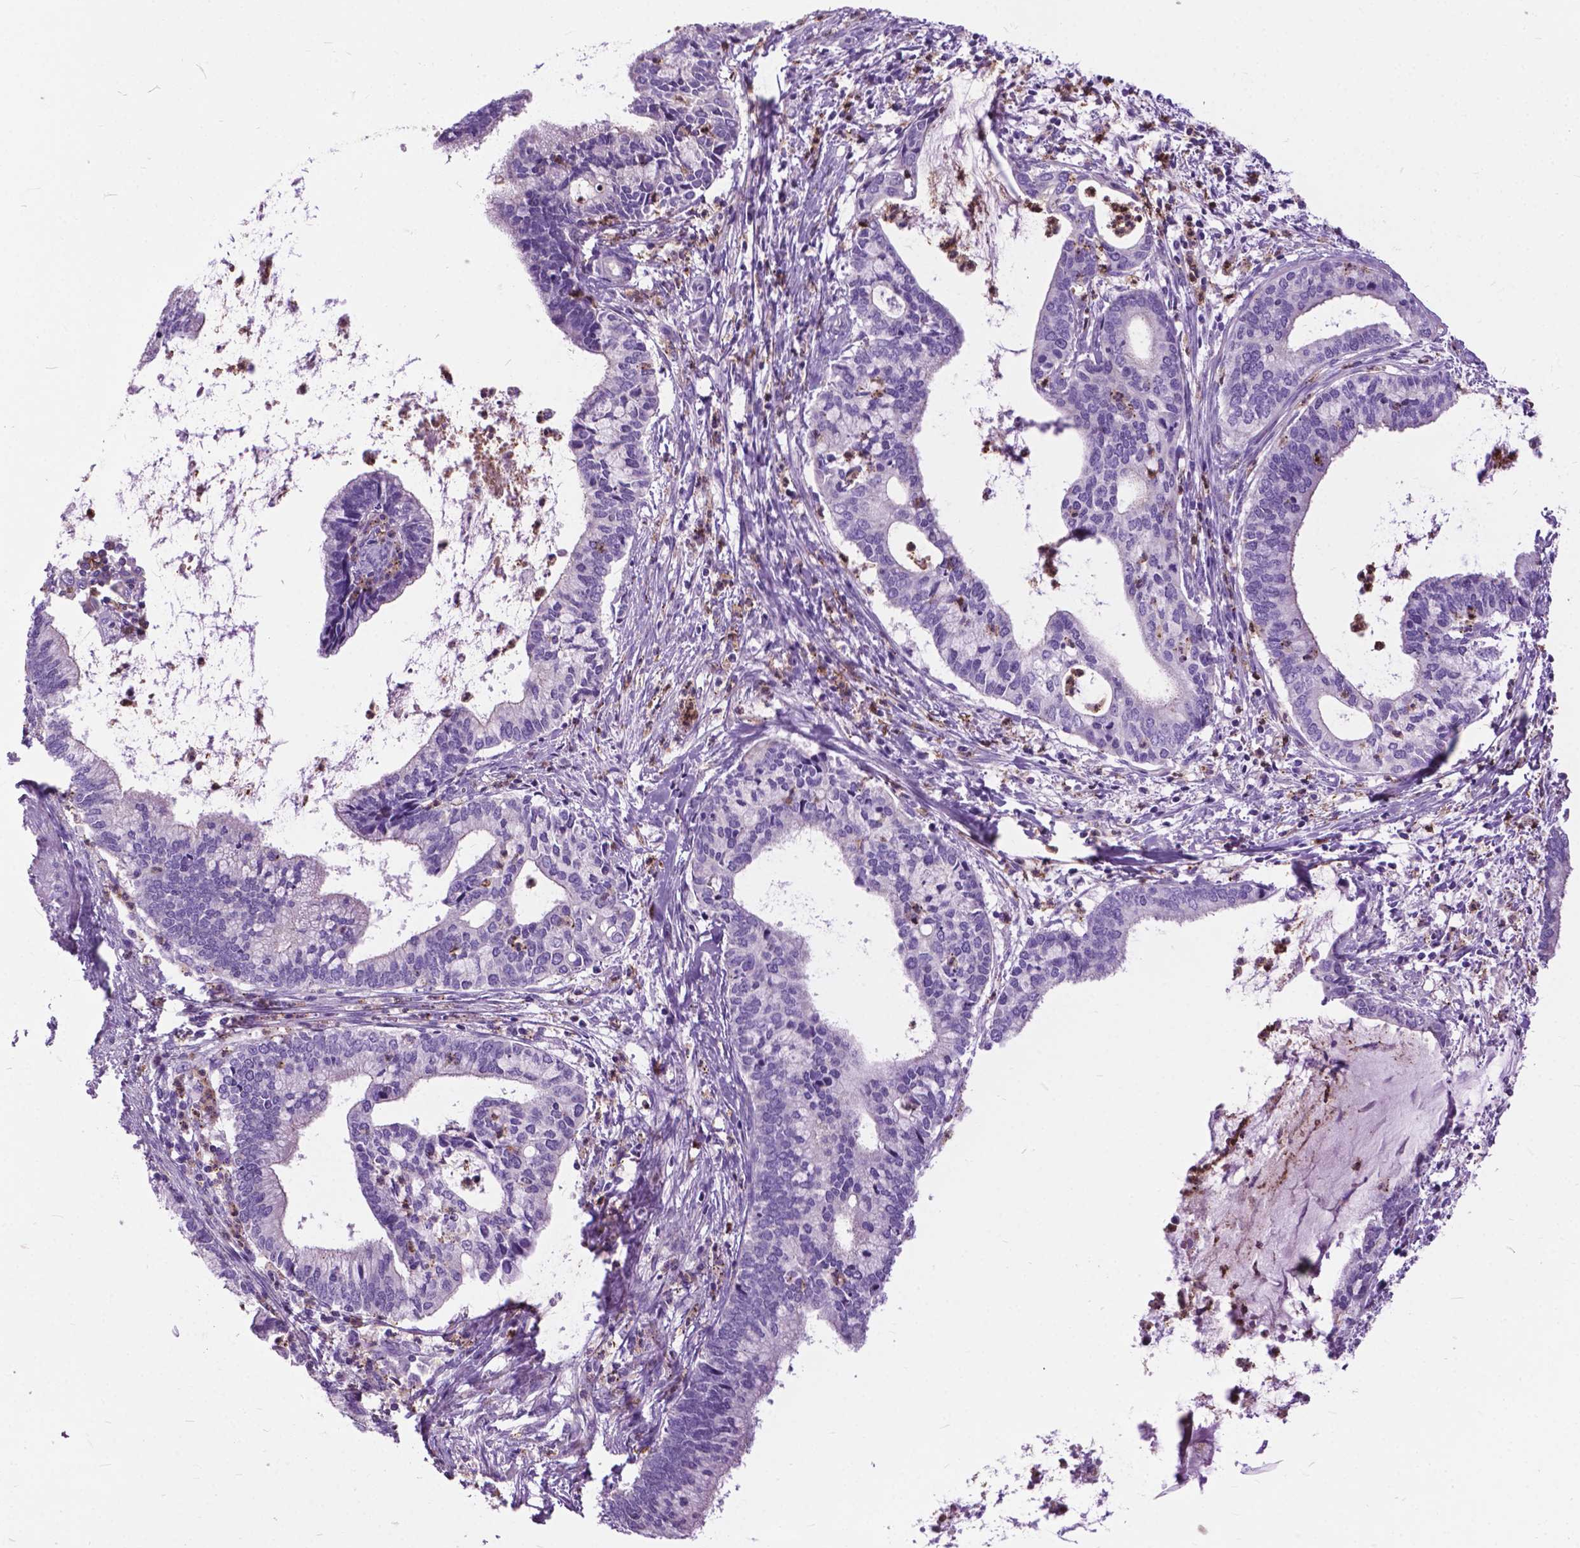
{"staining": {"intensity": "negative", "quantity": "none", "location": "none"}, "tissue": "cervical cancer", "cell_type": "Tumor cells", "image_type": "cancer", "snomed": [{"axis": "morphology", "description": "Adenocarcinoma, NOS"}, {"axis": "topography", "description": "Cervix"}], "caption": "Immunohistochemical staining of human cervical cancer demonstrates no significant positivity in tumor cells.", "gene": "PRR35", "patient": {"sex": "female", "age": 42}}